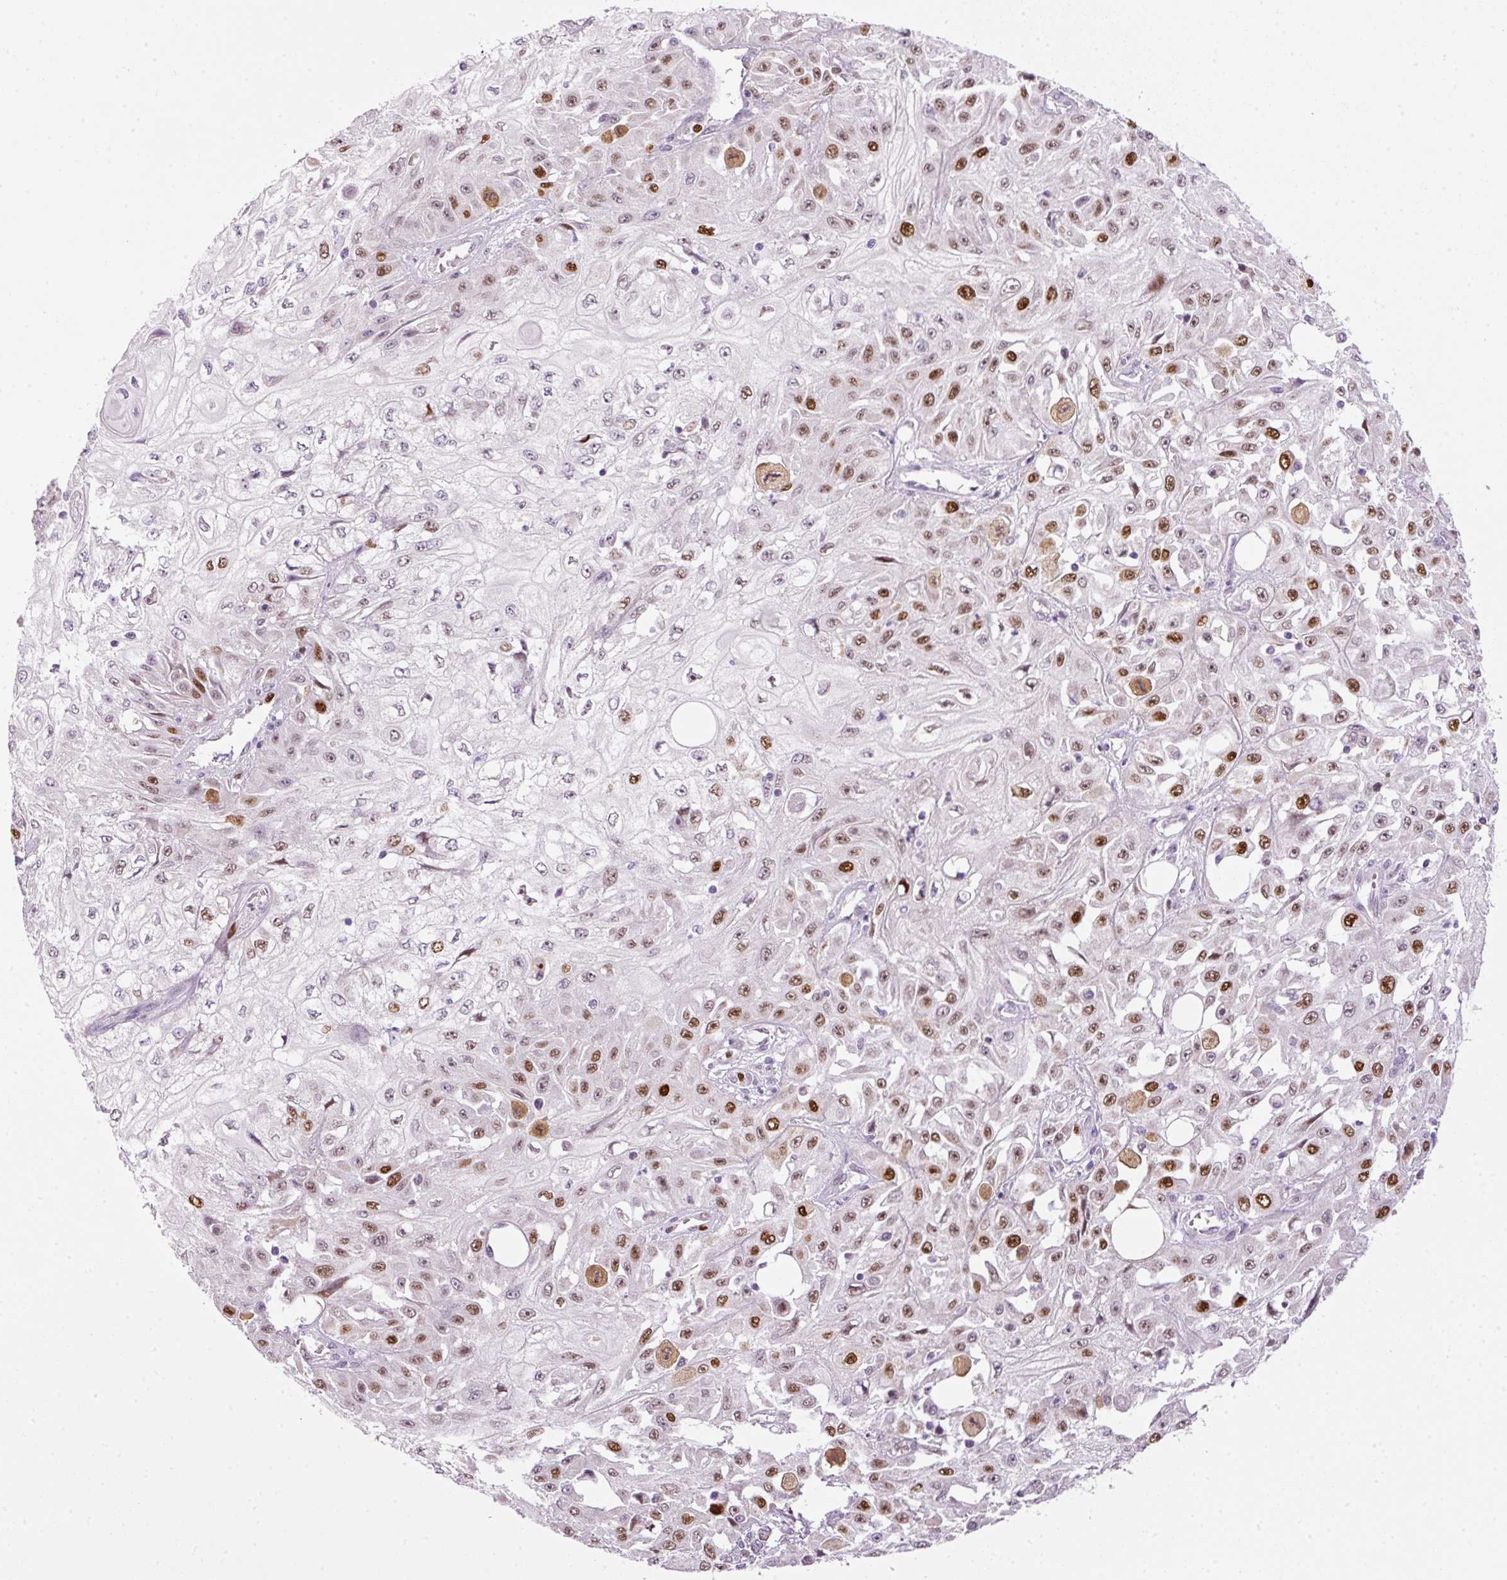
{"staining": {"intensity": "moderate", "quantity": "25%-75%", "location": "nuclear"}, "tissue": "skin cancer", "cell_type": "Tumor cells", "image_type": "cancer", "snomed": [{"axis": "morphology", "description": "Squamous cell carcinoma, NOS"}, {"axis": "morphology", "description": "Squamous cell carcinoma, metastatic, NOS"}, {"axis": "topography", "description": "Skin"}, {"axis": "topography", "description": "Lymph node"}], "caption": "This micrograph displays skin cancer (squamous cell carcinoma) stained with IHC to label a protein in brown. The nuclear of tumor cells show moderate positivity for the protein. Nuclei are counter-stained blue.", "gene": "KPNA2", "patient": {"sex": "male", "age": 75}}